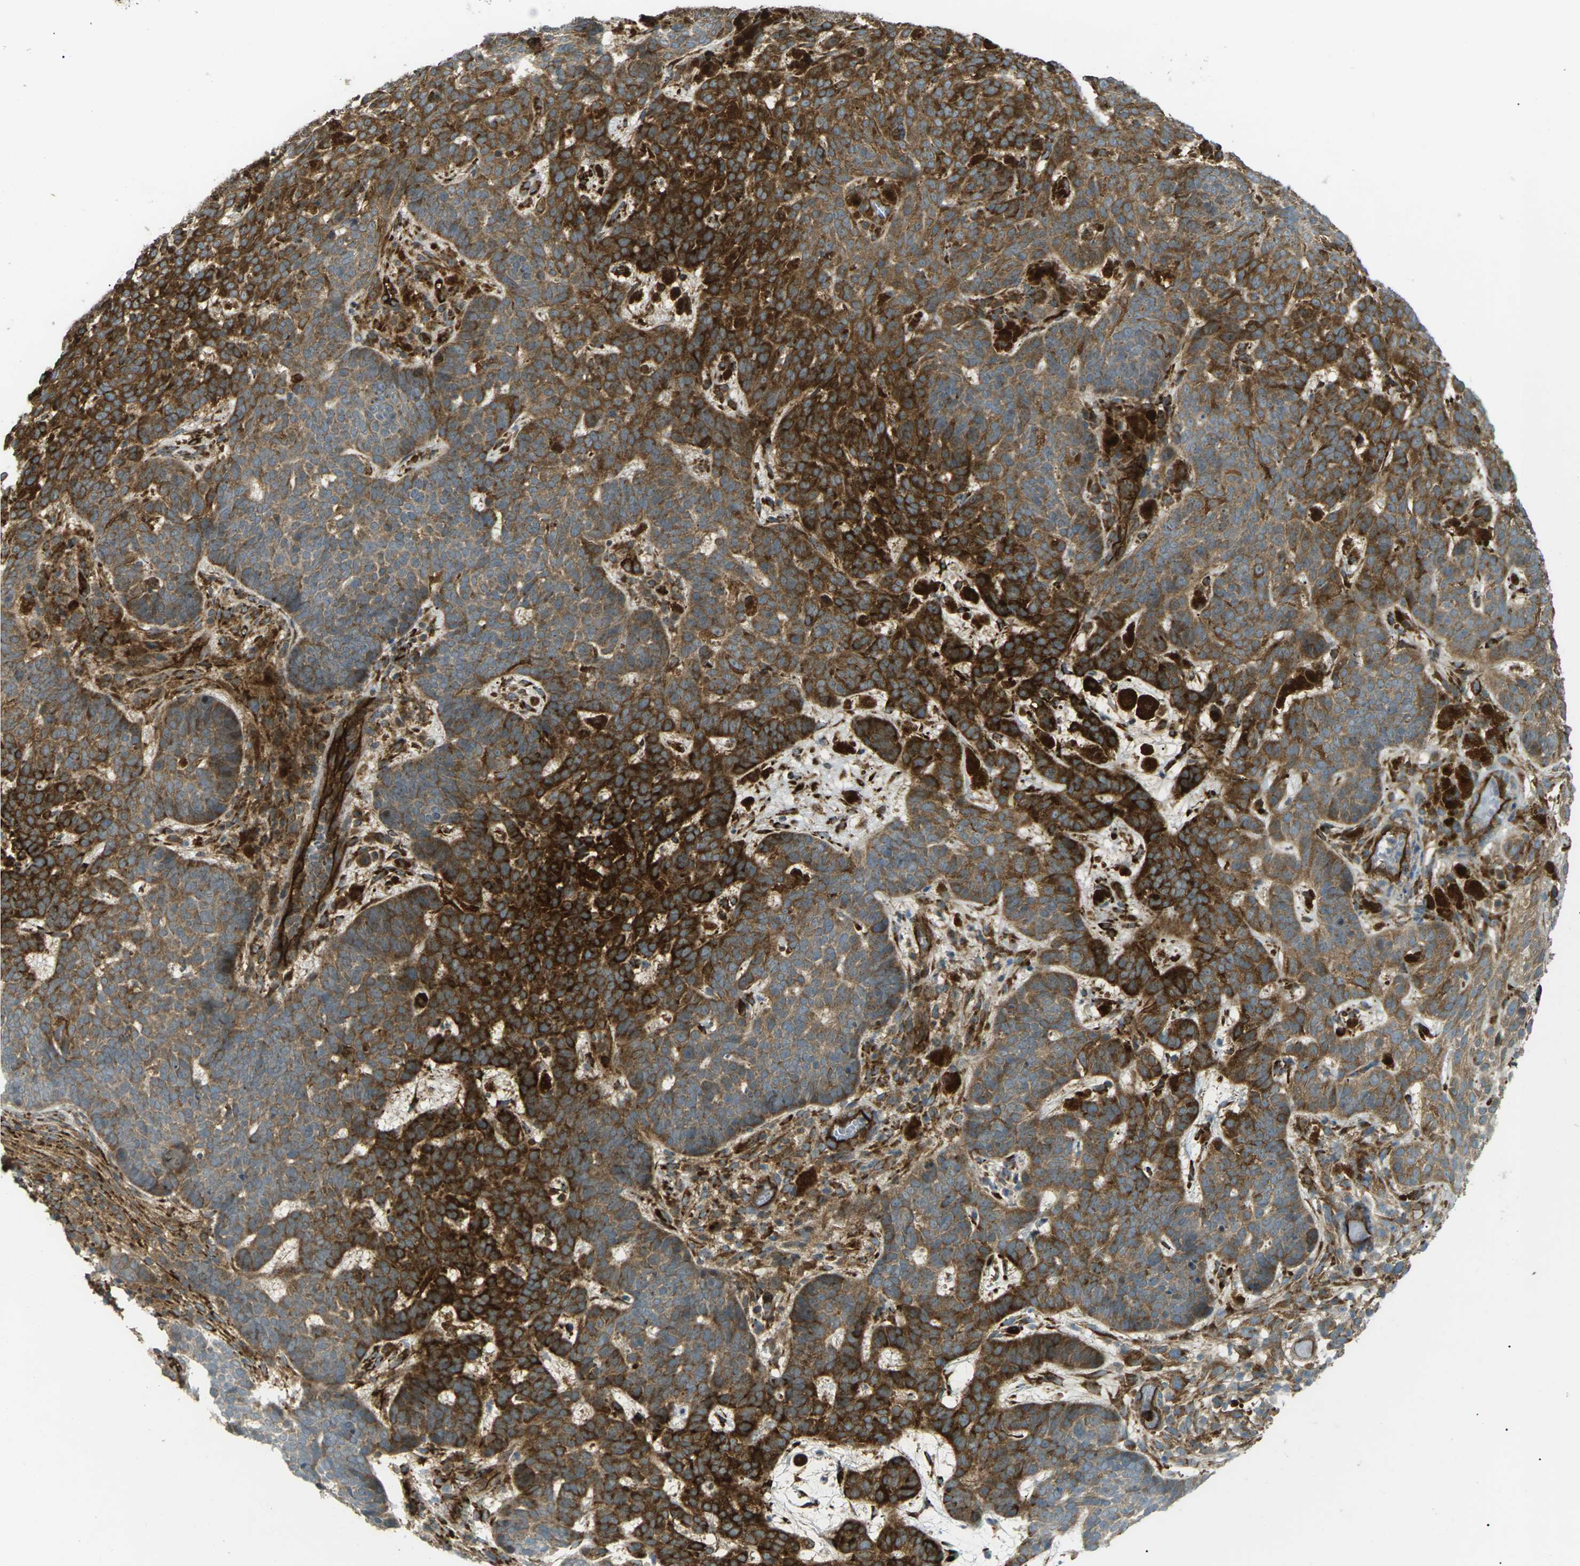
{"staining": {"intensity": "strong", "quantity": "25%-75%", "location": "cytoplasmic/membranous"}, "tissue": "skin cancer", "cell_type": "Tumor cells", "image_type": "cancer", "snomed": [{"axis": "morphology", "description": "Basal cell carcinoma"}, {"axis": "topography", "description": "Skin"}], "caption": "An image showing strong cytoplasmic/membranous staining in about 25%-75% of tumor cells in basal cell carcinoma (skin), as visualized by brown immunohistochemical staining.", "gene": "S1PR1", "patient": {"sex": "male", "age": 85}}